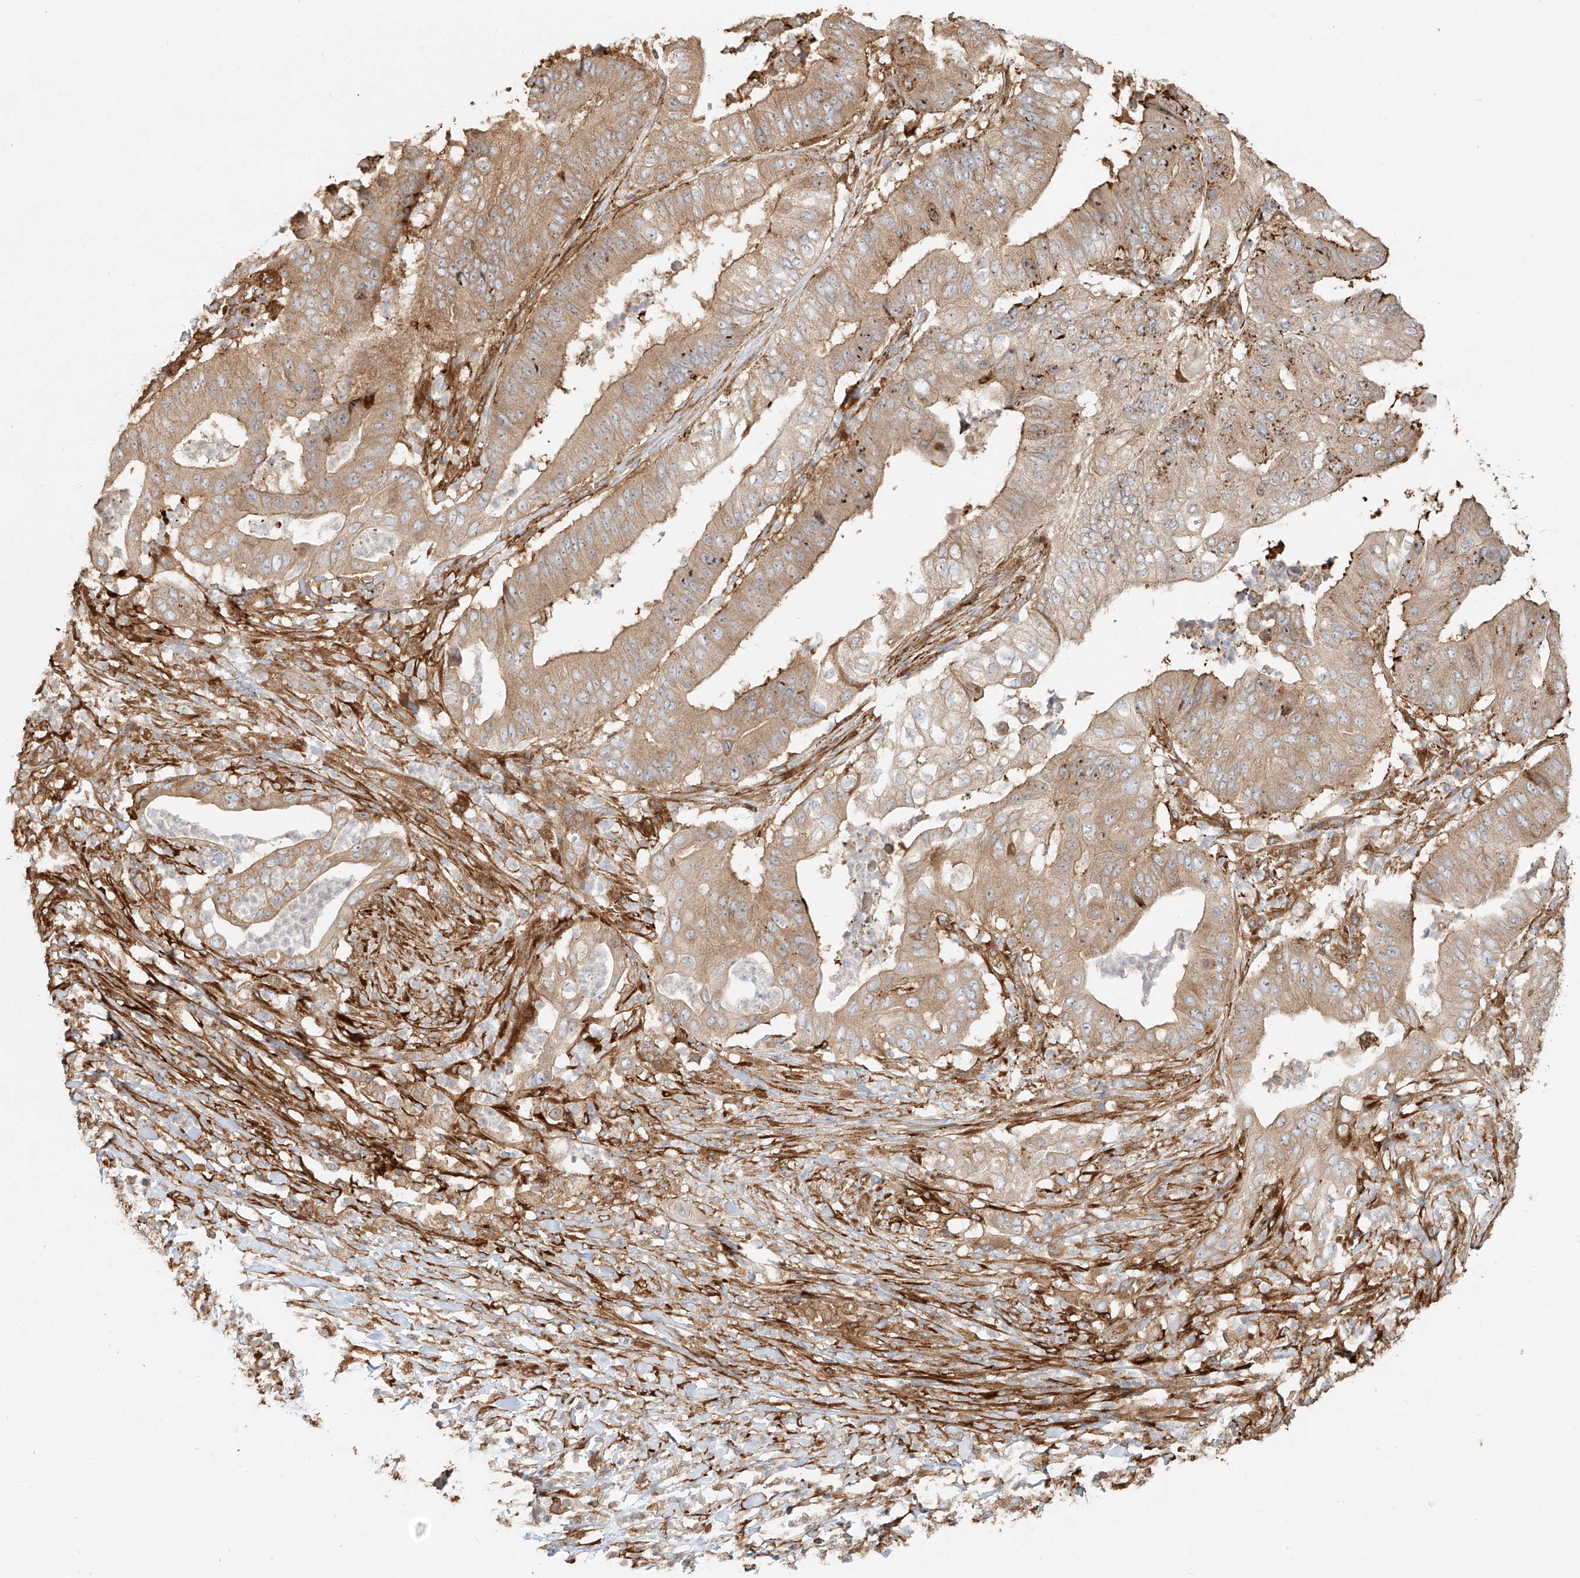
{"staining": {"intensity": "moderate", "quantity": ">75%", "location": "cytoplasmic/membranous"}, "tissue": "pancreatic cancer", "cell_type": "Tumor cells", "image_type": "cancer", "snomed": [{"axis": "morphology", "description": "Adenocarcinoma, NOS"}, {"axis": "topography", "description": "Pancreas"}], "caption": "A medium amount of moderate cytoplasmic/membranous expression is identified in approximately >75% of tumor cells in adenocarcinoma (pancreatic) tissue.", "gene": "SNX9", "patient": {"sex": "female", "age": 77}}